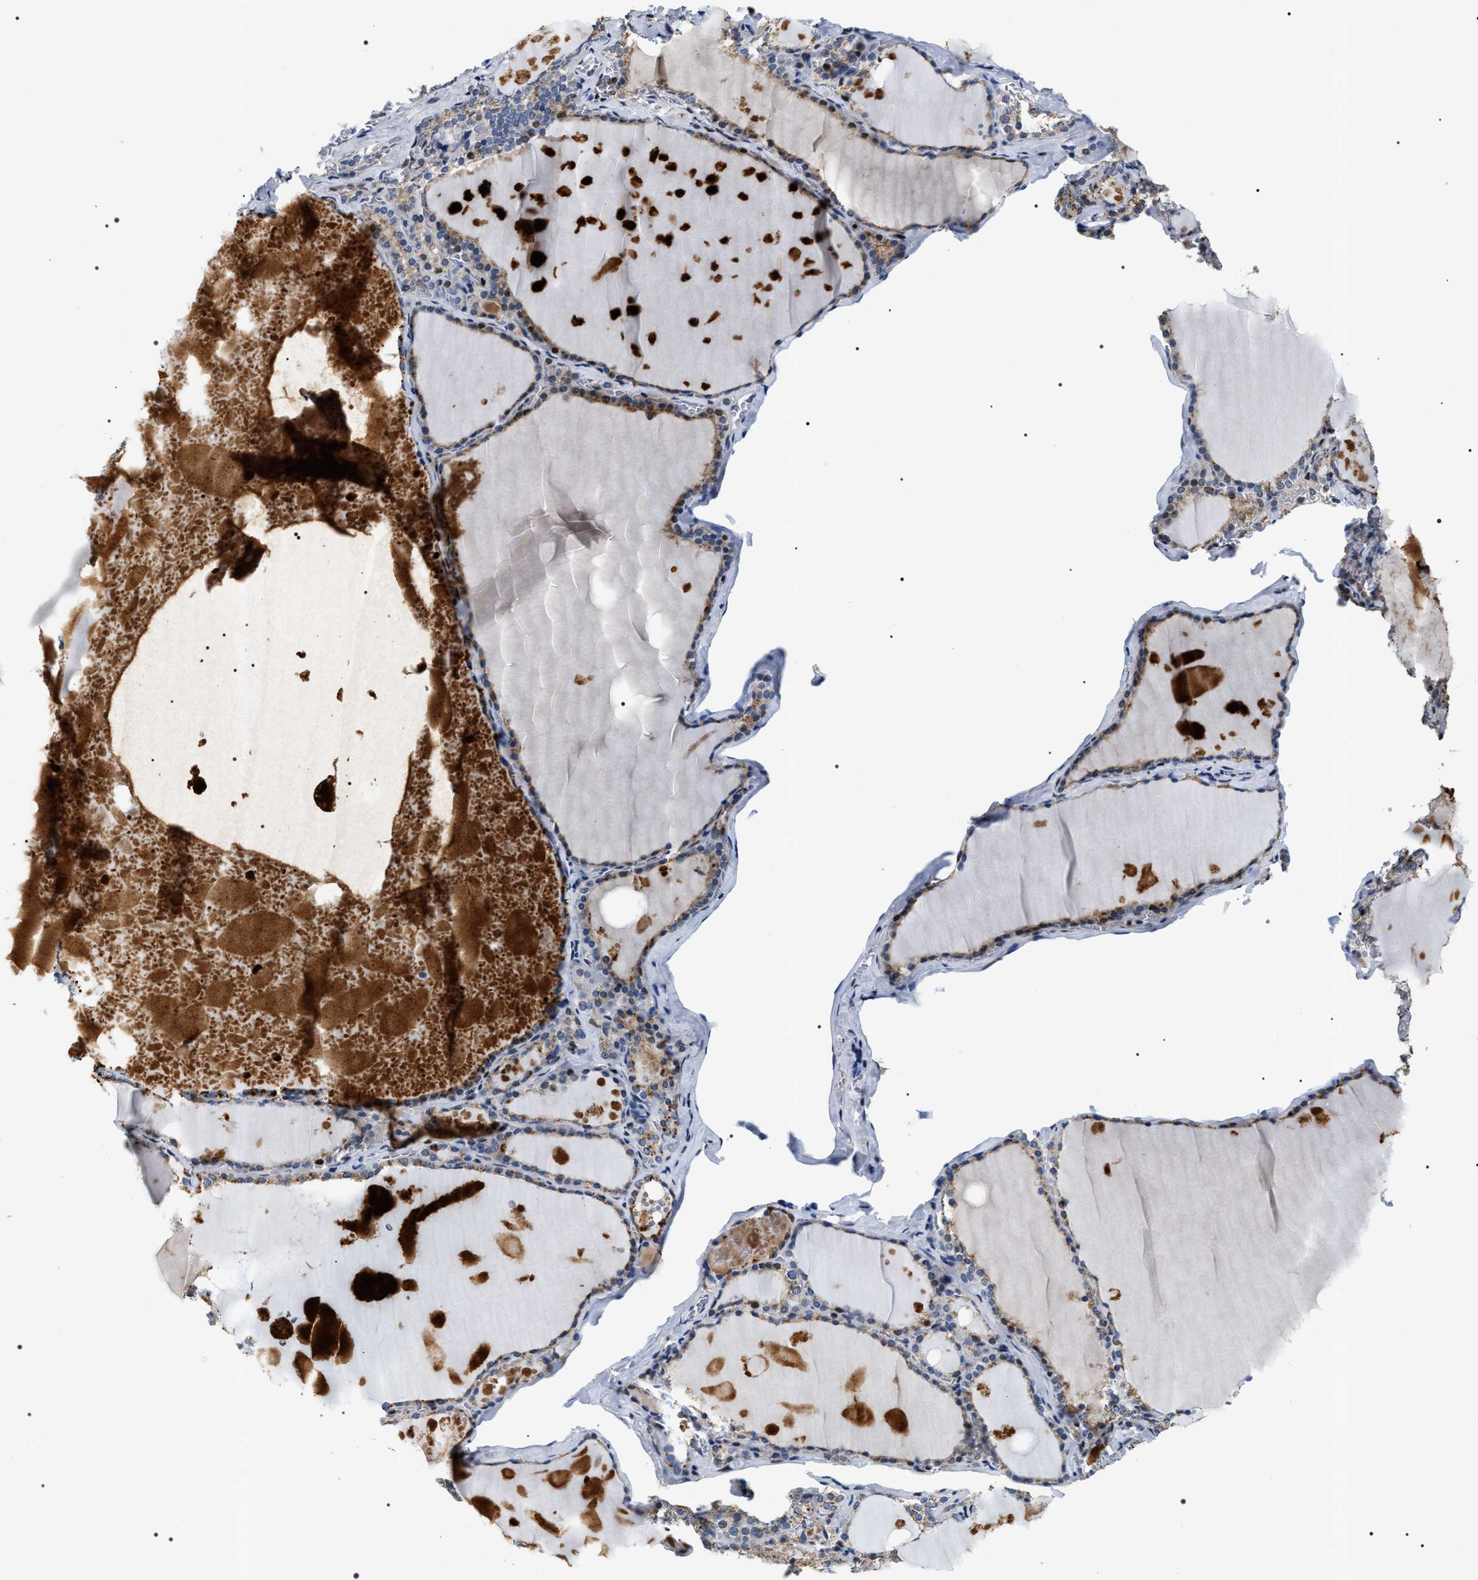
{"staining": {"intensity": "moderate", "quantity": ">75%", "location": "cytoplasmic/membranous"}, "tissue": "thyroid gland", "cell_type": "Glandular cells", "image_type": "normal", "snomed": [{"axis": "morphology", "description": "Normal tissue, NOS"}, {"axis": "topography", "description": "Thyroid gland"}], "caption": "Moderate cytoplasmic/membranous positivity for a protein is appreciated in about >75% of glandular cells of normal thyroid gland using immunohistochemistry (IHC).", "gene": "C7orf25", "patient": {"sex": "male", "age": 56}}